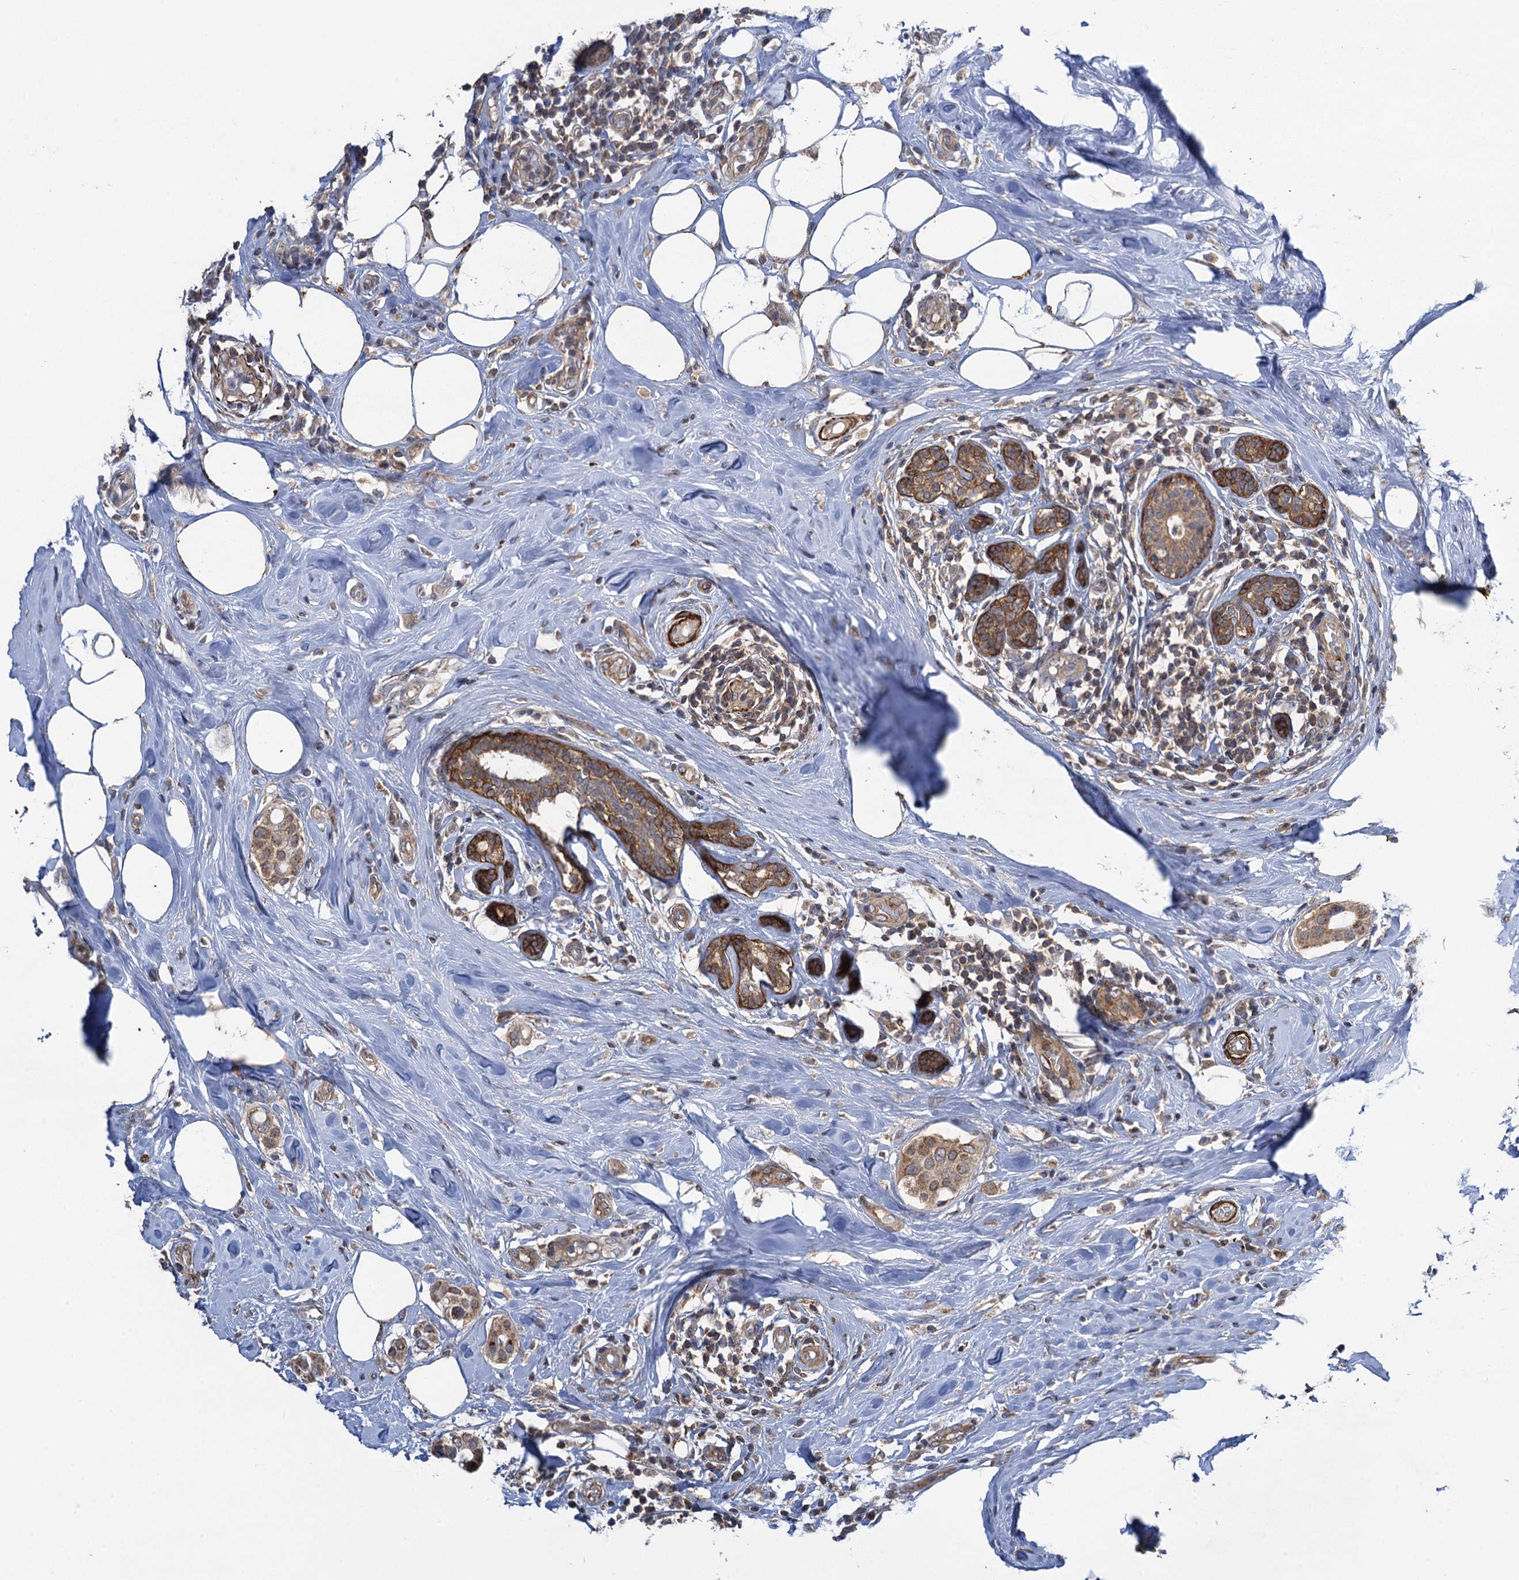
{"staining": {"intensity": "strong", "quantity": ">75%", "location": "cytoplasmic/membranous"}, "tissue": "breast cancer", "cell_type": "Tumor cells", "image_type": "cancer", "snomed": [{"axis": "morphology", "description": "Lobular carcinoma"}, {"axis": "topography", "description": "Breast"}], "caption": "Protein staining shows strong cytoplasmic/membranous expression in about >75% of tumor cells in lobular carcinoma (breast).", "gene": "WDR88", "patient": {"sex": "female", "age": 51}}